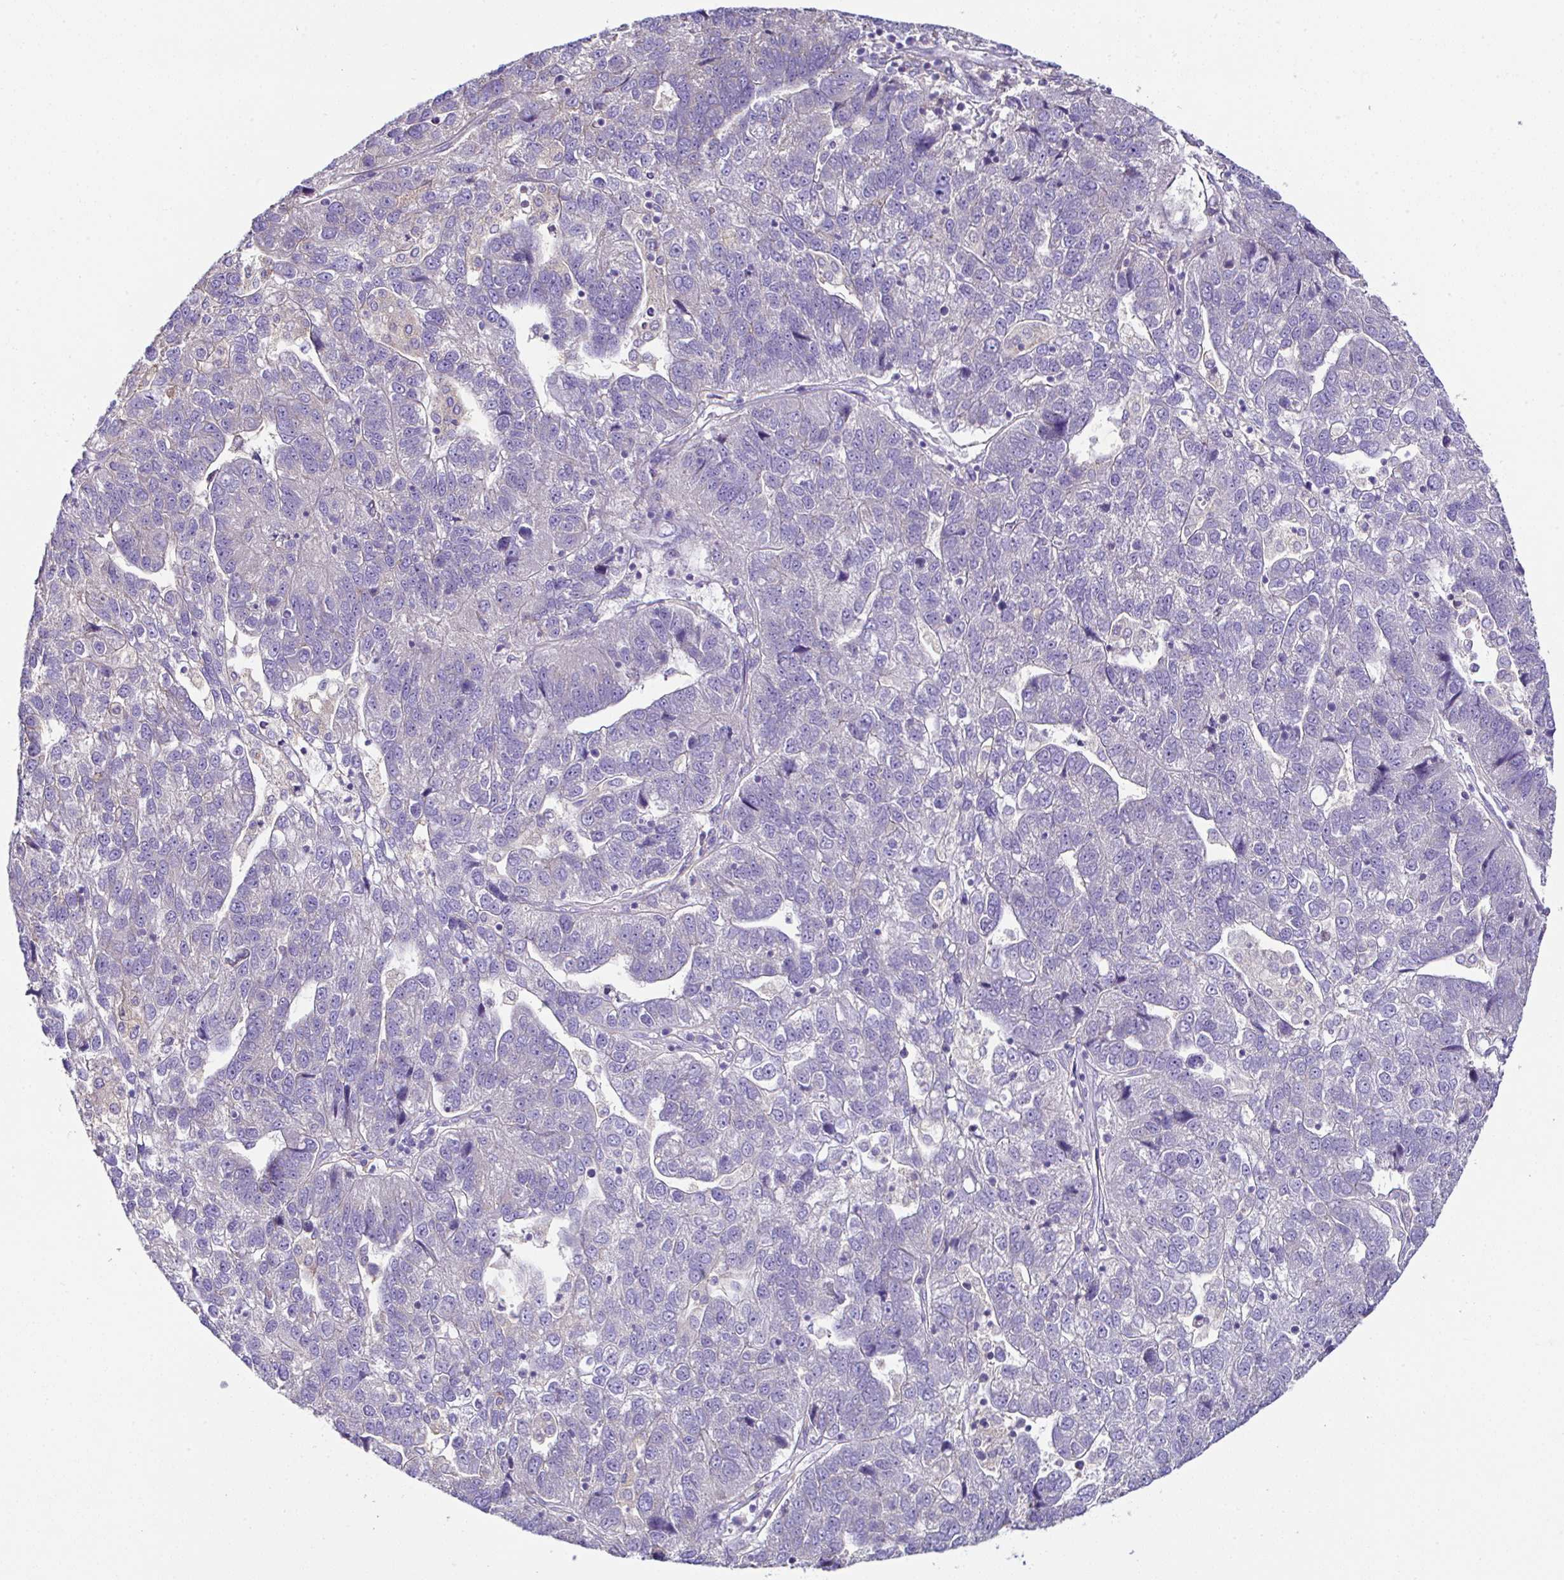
{"staining": {"intensity": "negative", "quantity": "none", "location": "none"}, "tissue": "pancreatic cancer", "cell_type": "Tumor cells", "image_type": "cancer", "snomed": [{"axis": "morphology", "description": "Adenocarcinoma, NOS"}, {"axis": "topography", "description": "Pancreas"}], "caption": "Tumor cells show no significant protein positivity in pancreatic cancer (adenocarcinoma).", "gene": "OR4P4", "patient": {"sex": "female", "age": 61}}